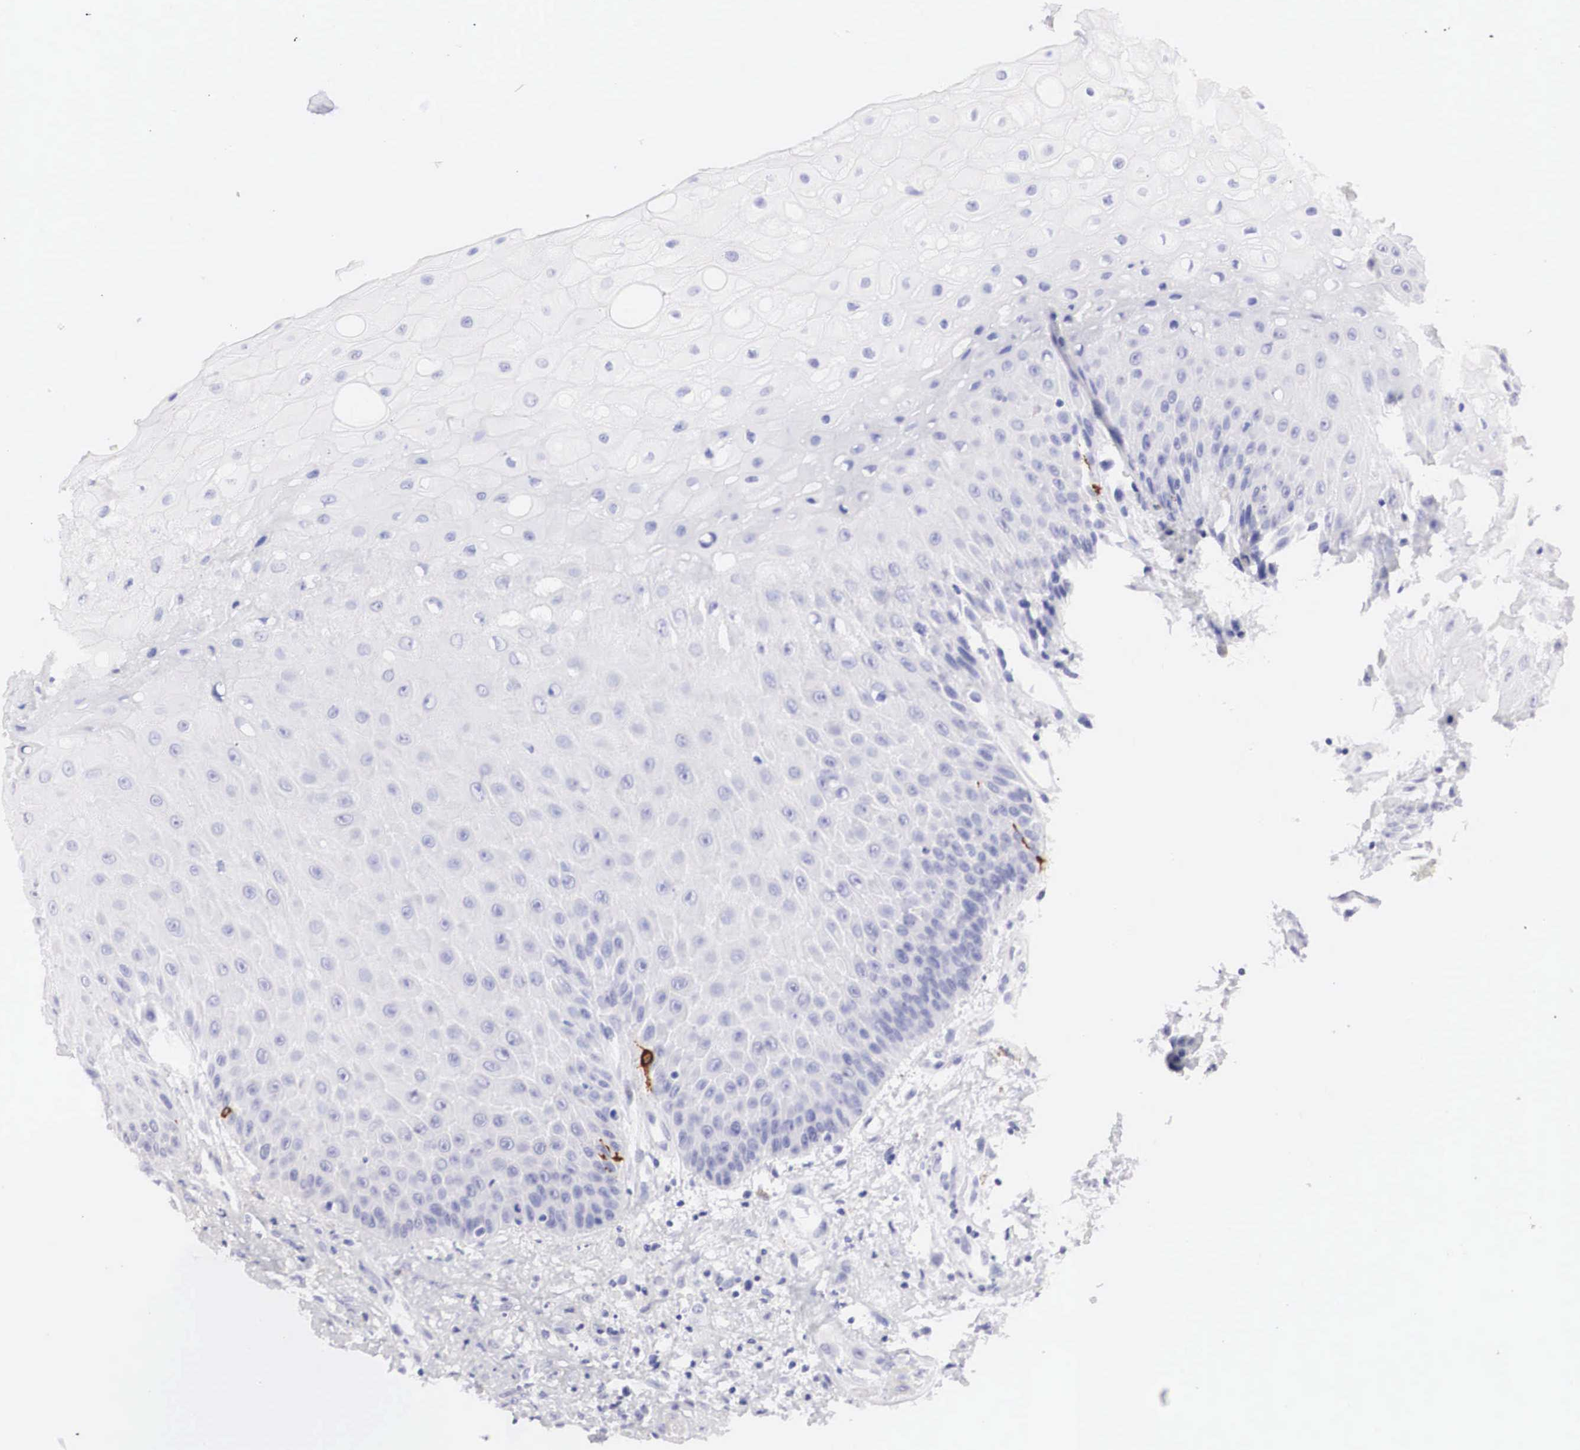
{"staining": {"intensity": "negative", "quantity": "none", "location": "none"}, "tissue": "oral mucosa", "cell_type": "Squamous epithelial cells", "image_type": "normal", "snomed": [{"axis": "morphology", "description": "Normal tissue, NOS"}, {"axis": "topography", "description": "Oral tissue"}], "caption": "Micrograph shows no protein staining in squamous epithelial cells of normal oral mucosa. (IHC, brightfield microscopy, high magnification).", "gene": "TYR", "patient": {"sex": "male", "age": 54}}